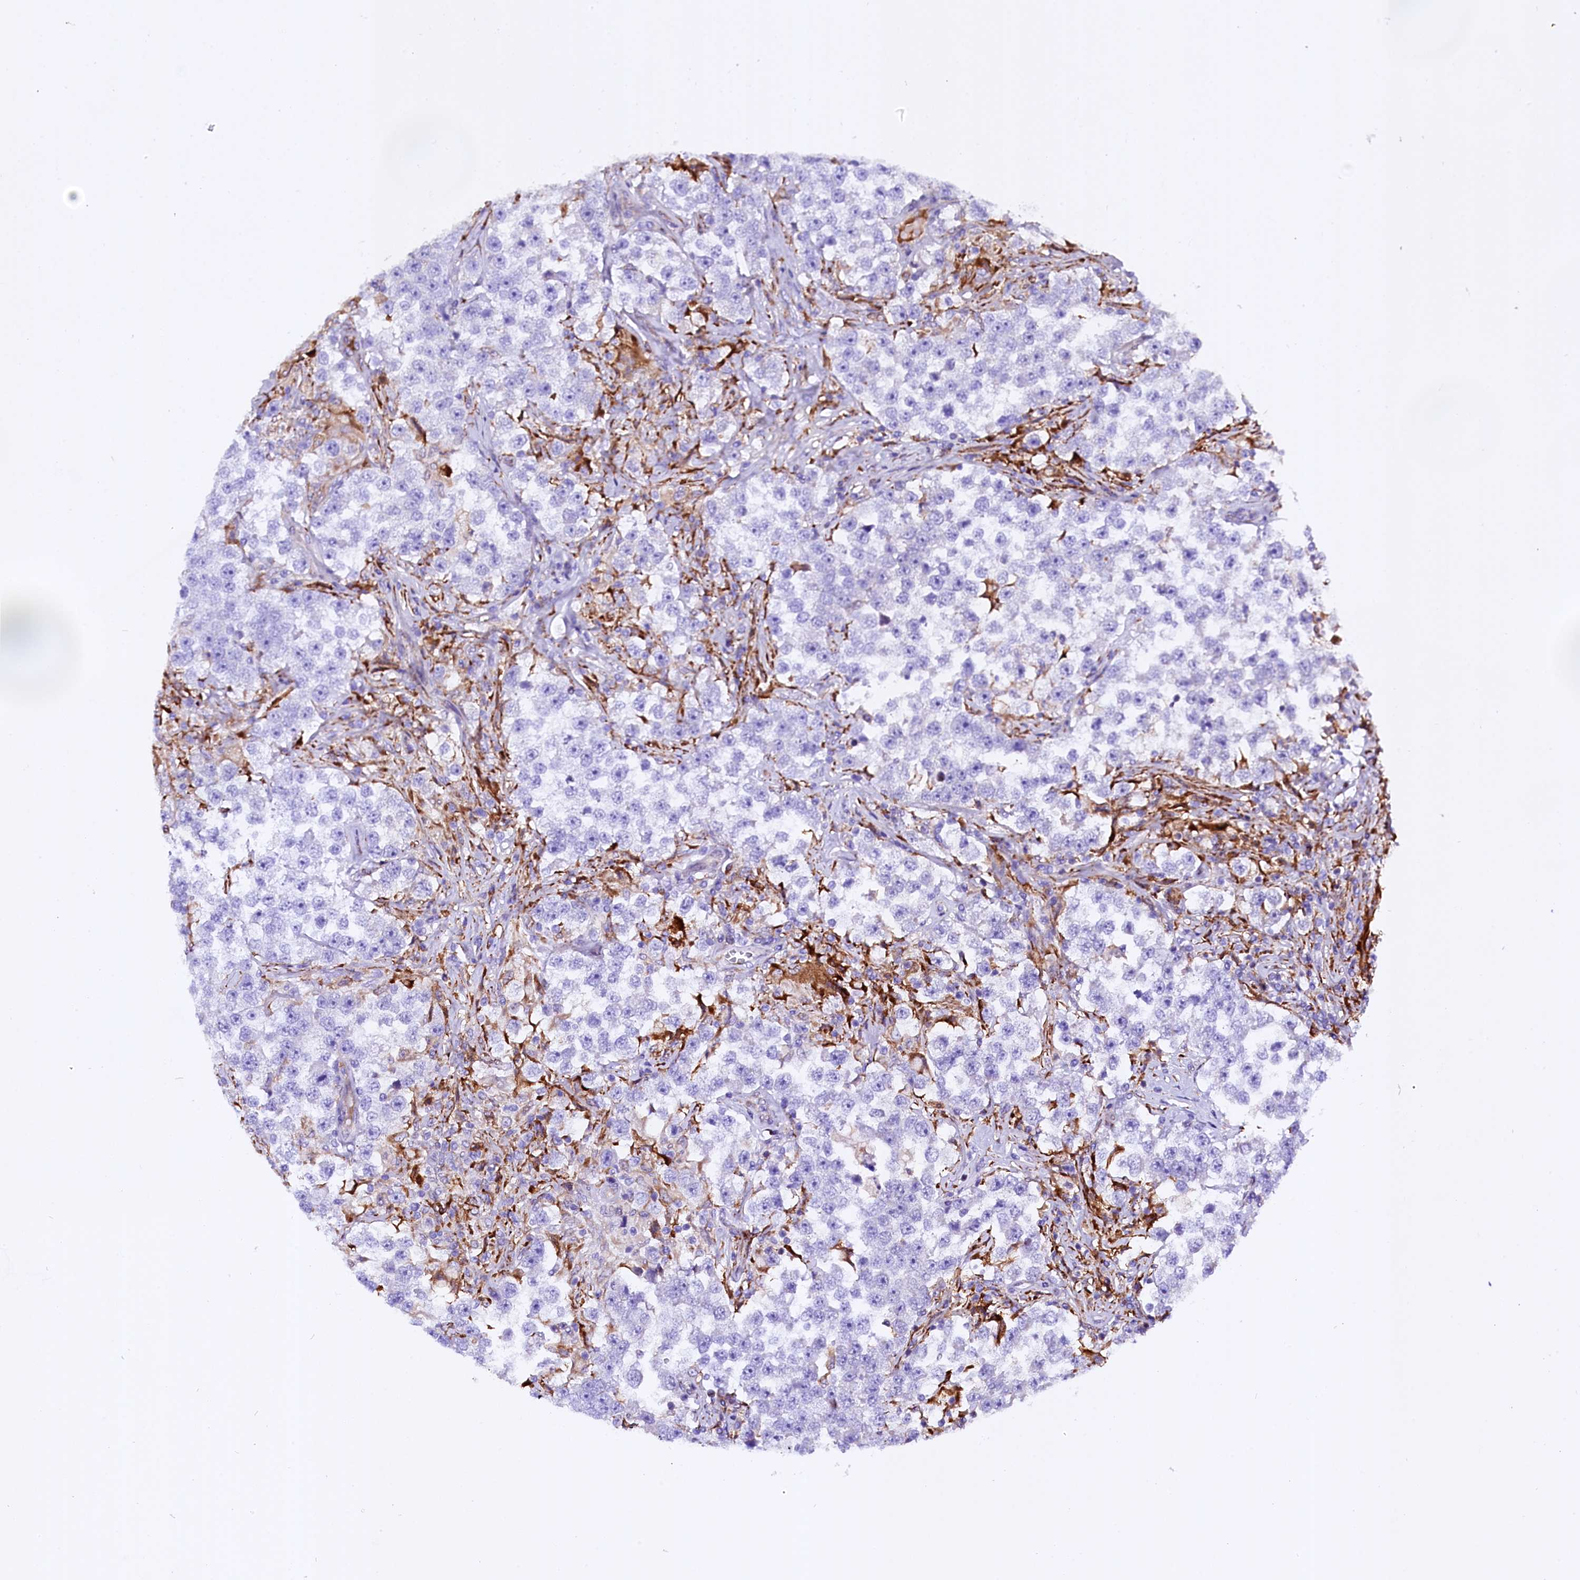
{"staining": {"intensity": "negative", "quantity": "none", "location": "none"}, "tissue": "testis cancer", "cell_type": "Tumor cells", "image_type": "cancer", "snomed": [{"axis": "morphology", "description": "Seminoma, NOS"}, {"axis": "topography", "description": "Testis"}], "caption": "Immunohistochemistry (IHC) of testis cancer (seminoma) exhibits no staining in tumor cells. The staining was performed using DAB to visualize the protein expression in brown, while the nuclei were stained in blue with hematoxylin (Magnification: 20x).", "gene": "CMTR2", "patient": {"sex": "male", "age": 46}}